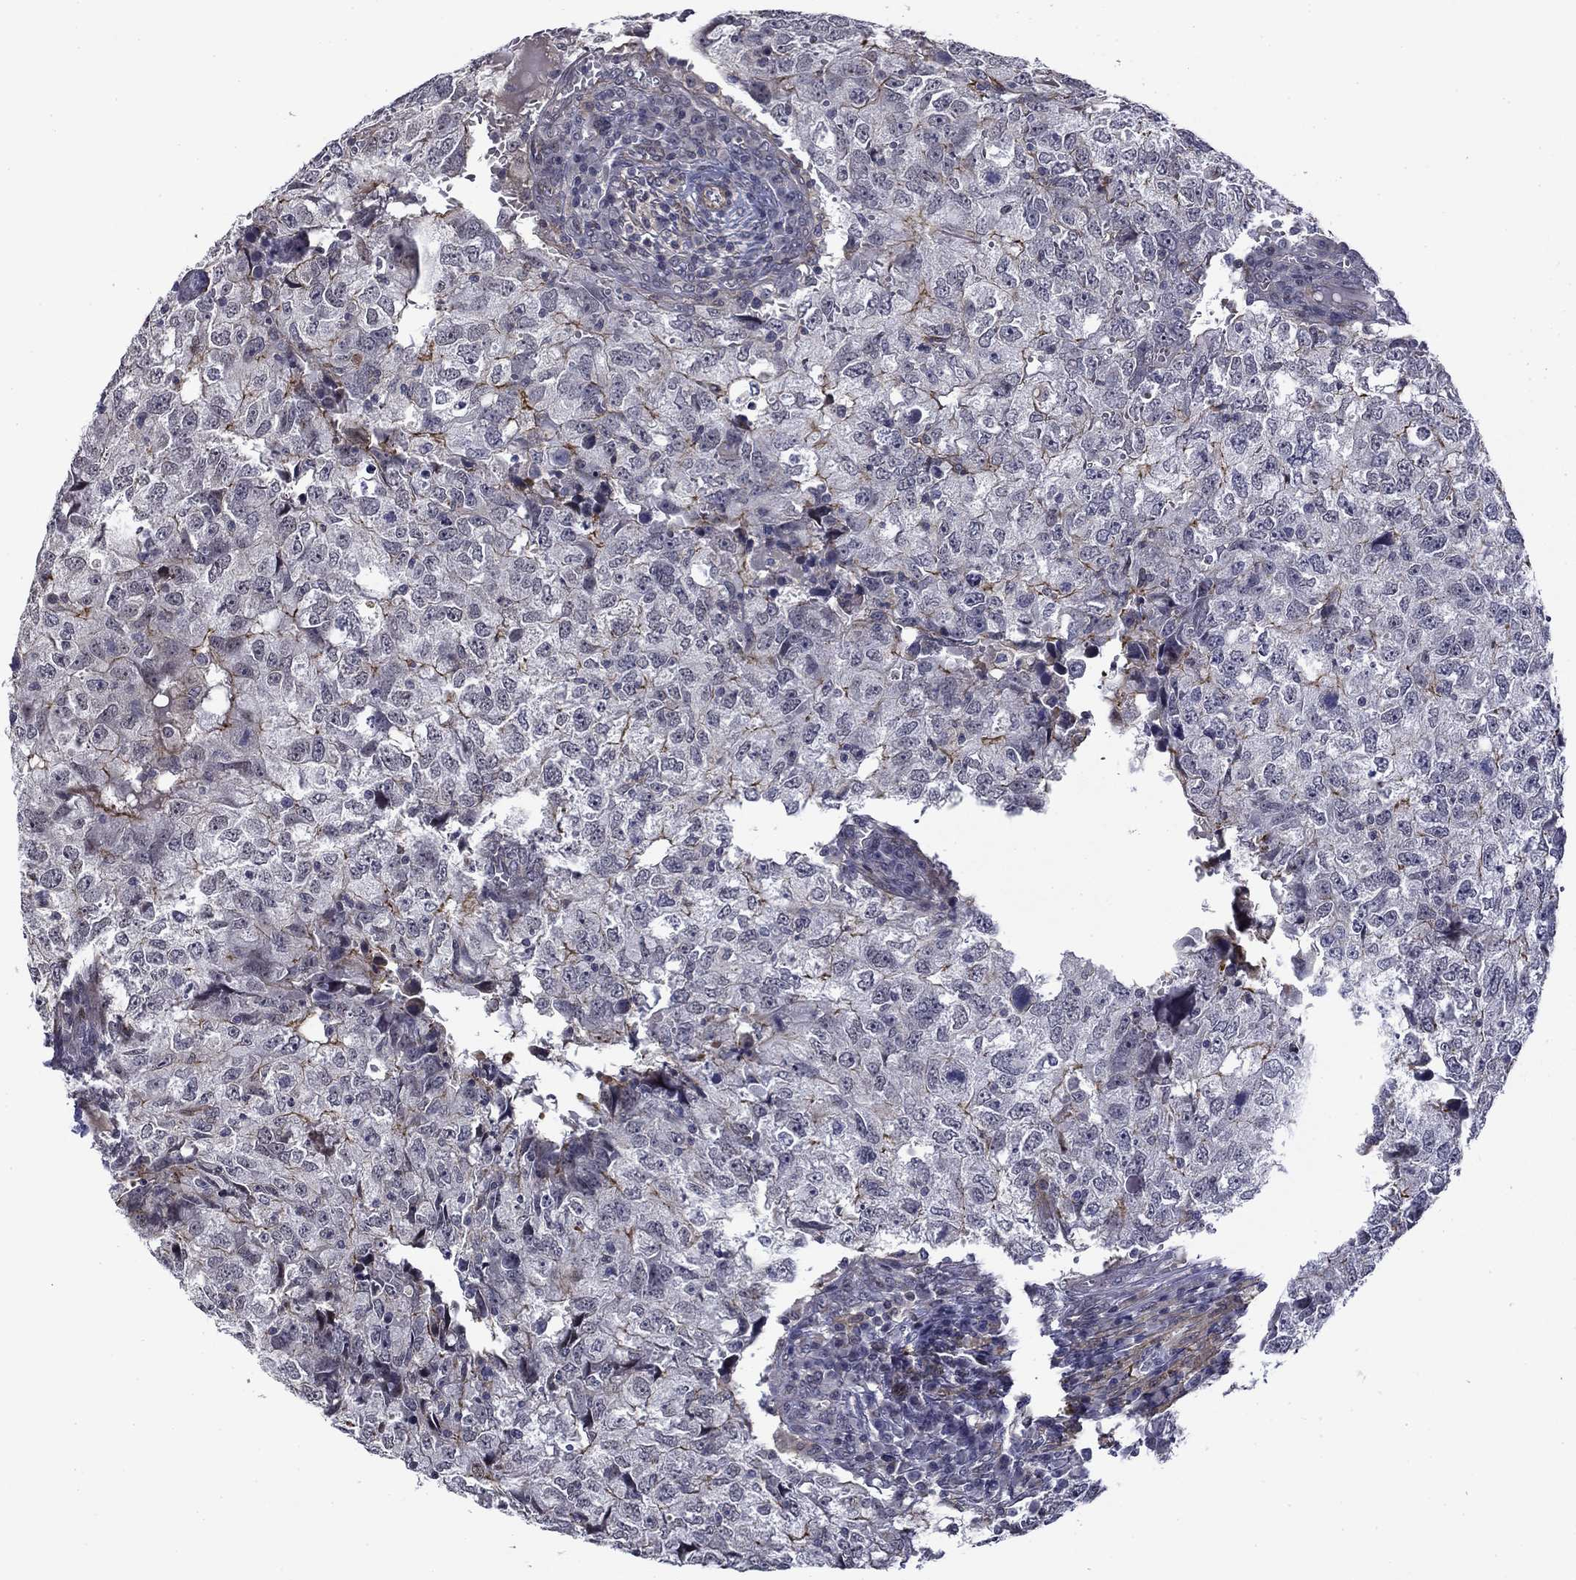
{"staining": {"intensity": "moderate", "quantity": "<25%", "location": "cytoplasmic/membranous"}, "tissue": "breast cancer", "cell_type": "Tumor cells", "image_type": "cancer", "snomed": [{"axis": "morphology", "description": "Duct carcinoma"}, {"axis": "topography", "description": "Breast"}], "caption": "Protein analysis of infiltrating ductal carcinoma (breast) tissue displays moderate cytoplasmic/membranous positivity in about <25% of tumor cells.", "gene": "B3GAT1", "patient": {"sex": "female", "age": 30}}